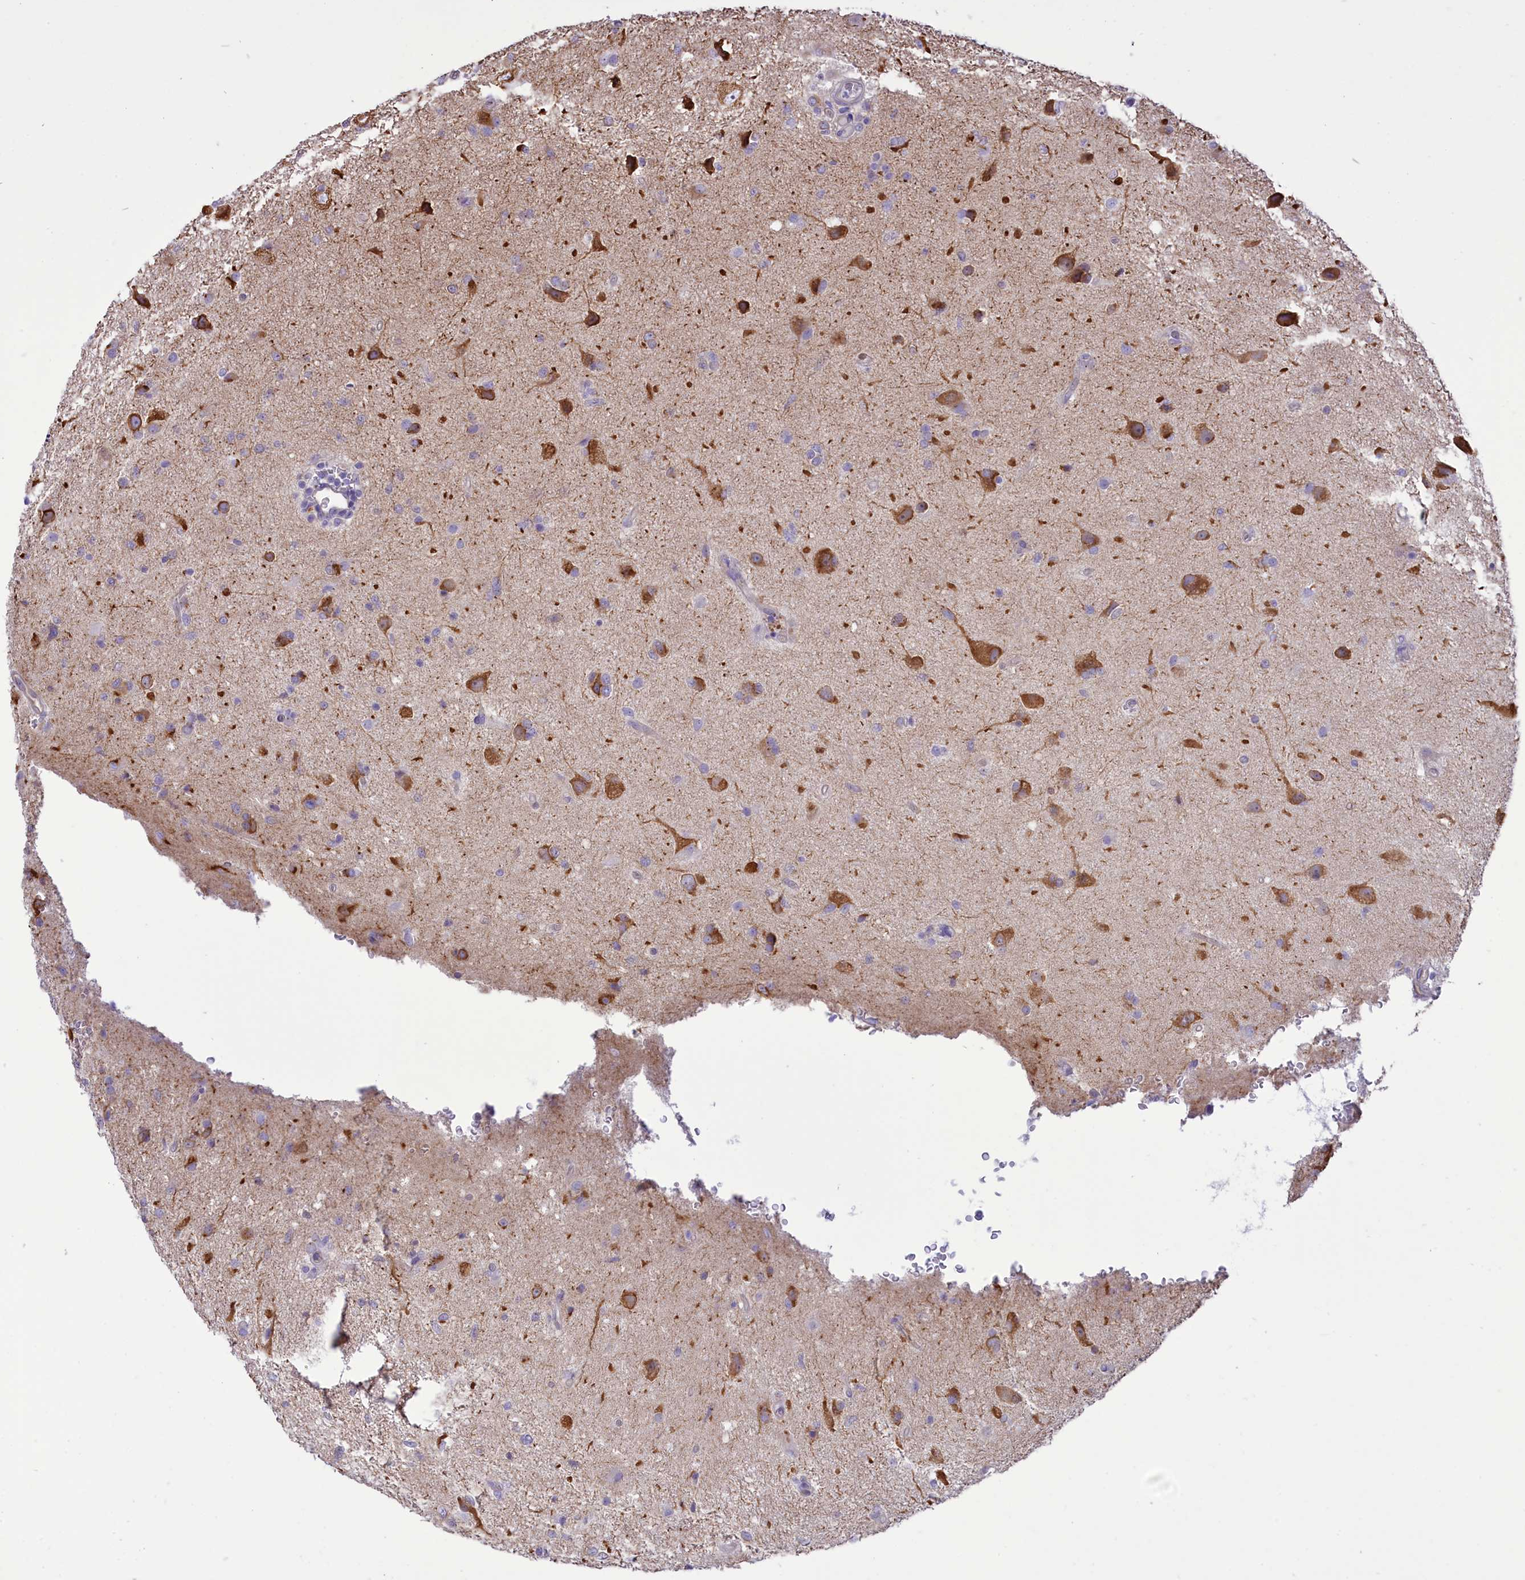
{"staining": {"intensity": "negative", "quantity": "none", "location": "none"}, "tissue": "glioma", "cell_type": "Tumor cells", "image_type": "cancer", "snomed": [{"axis": "morphology", "description": "Glioma, malignant, High grade"}, {"axis": "topography", "description": "Brain"}], "caption": "Immunohistochemistry (IHC) of human glioma reveals no positivity in tumor cells.", "gene": "DCAF16", "patient": {"sex": "female", "age": 57}}